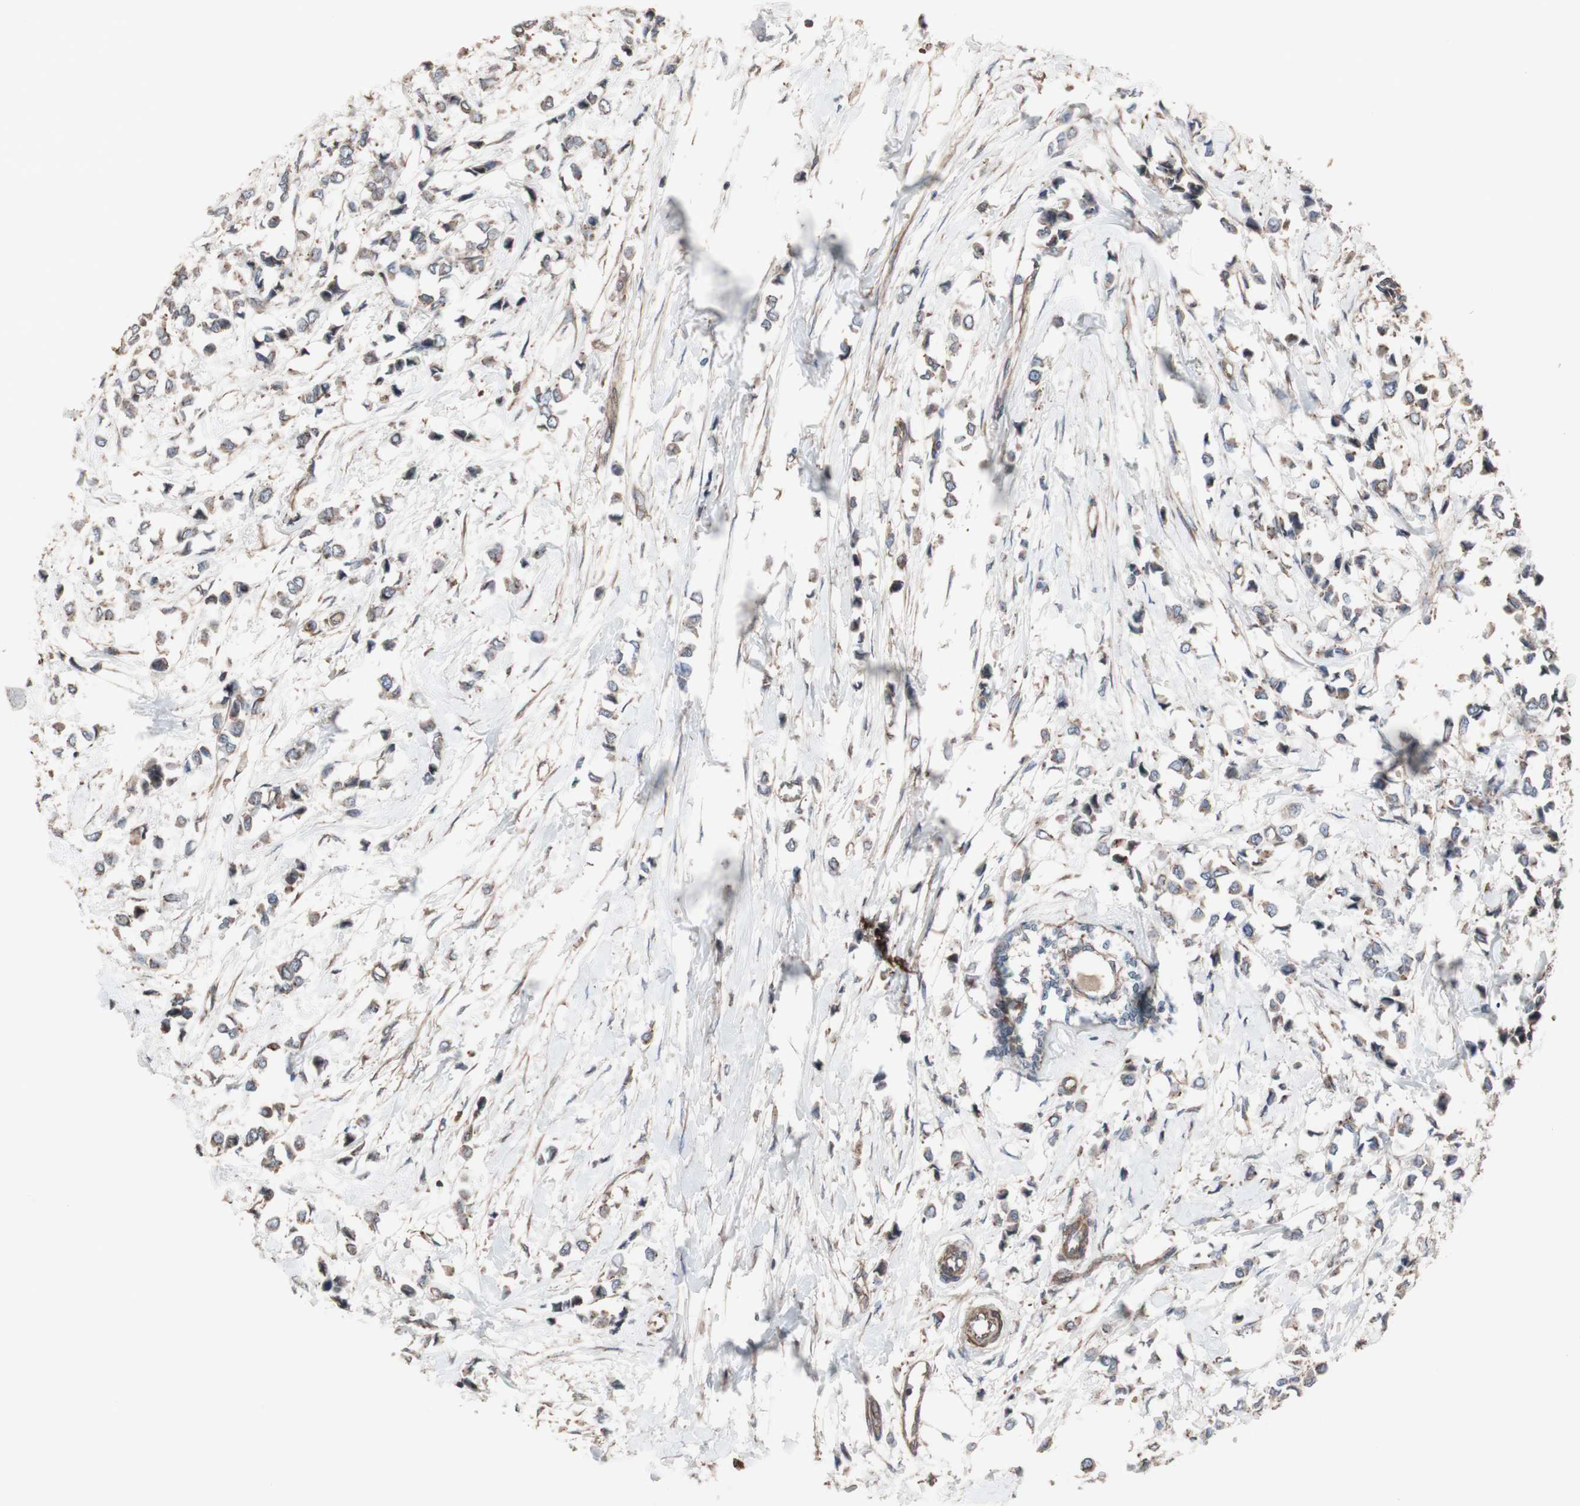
{"staining": {"intensity": "weak", "quantity": ">75%", "location": "cytoplasmic/membranous"}, "tissue": "breast cancer", "cell_type": "Tumor cells", "image_type": "cancer", "snomed": [{"axis": "morphology", "description": "Lobular carcinoma"}, {"axis": "topography", "description": "Breast"}], "caption": "This is a histology image of immunohistochemistry staining of breast cancer (lobular carcinoma), which shows weak positivity in the cytoplasmic/membranous of tumor cells.", "gene": "COPB1", "patient": {"sex": "female", "age": 51}}